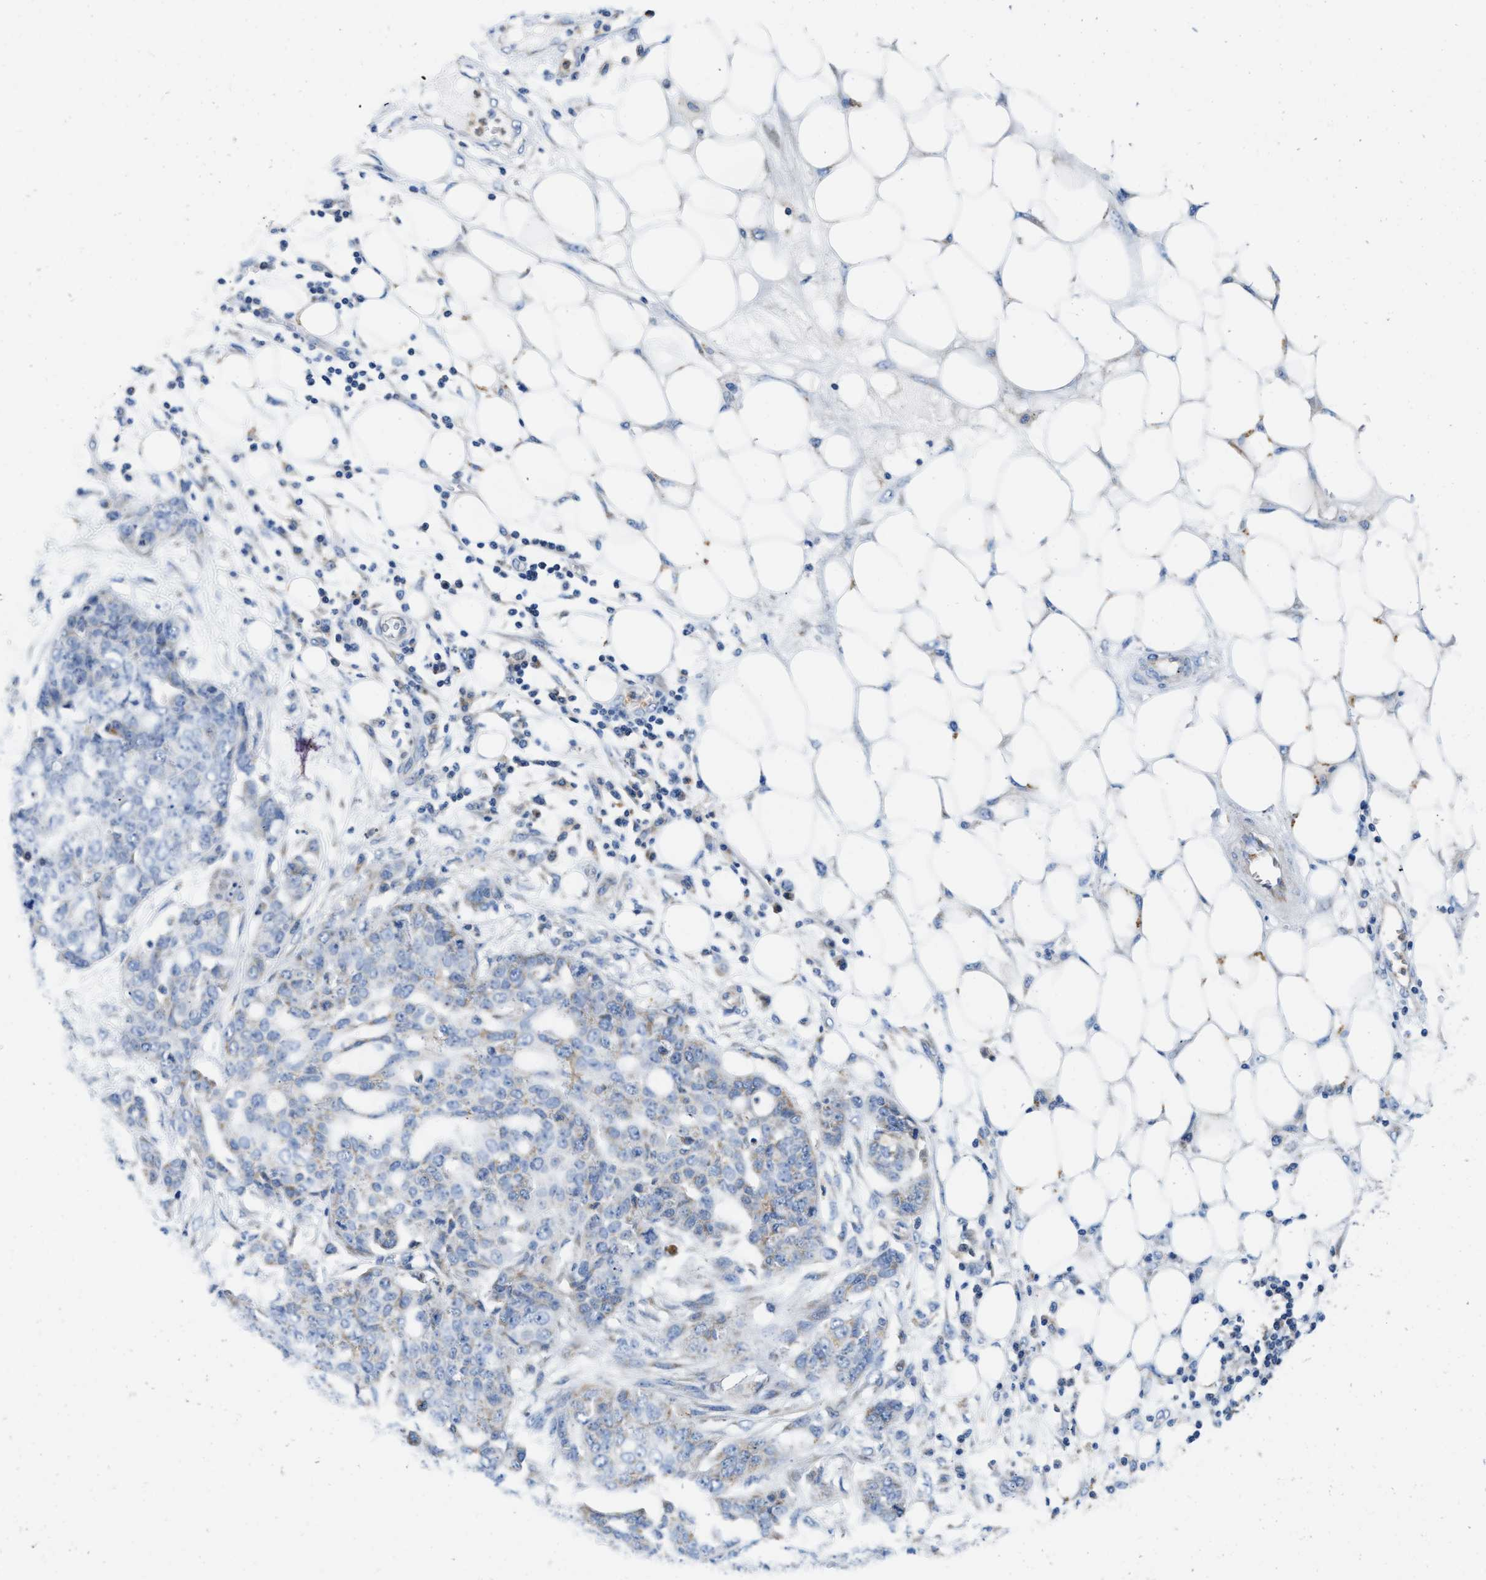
{"staining": {"intensity": "weak", "quantity": "<25%", "location": "cytoplasmic/membranous"}, "tissue": "ovarian cancer", "cell_type": "Tumor cells", "image_type": "cancer", "snomed": [{"axis": "morphology", "description": "Cystadenocarcinoma, serous, NOS"}, {"axis": "topography", "description": "Soft tissue"}, {"axis": "topography", "description": "Ovary"}], "caption": "An image of human ovarian cancer is negative for staining in tumor cells.", "gene": "SLC25A13", "patient": {"sex": "female", "age": 57}}